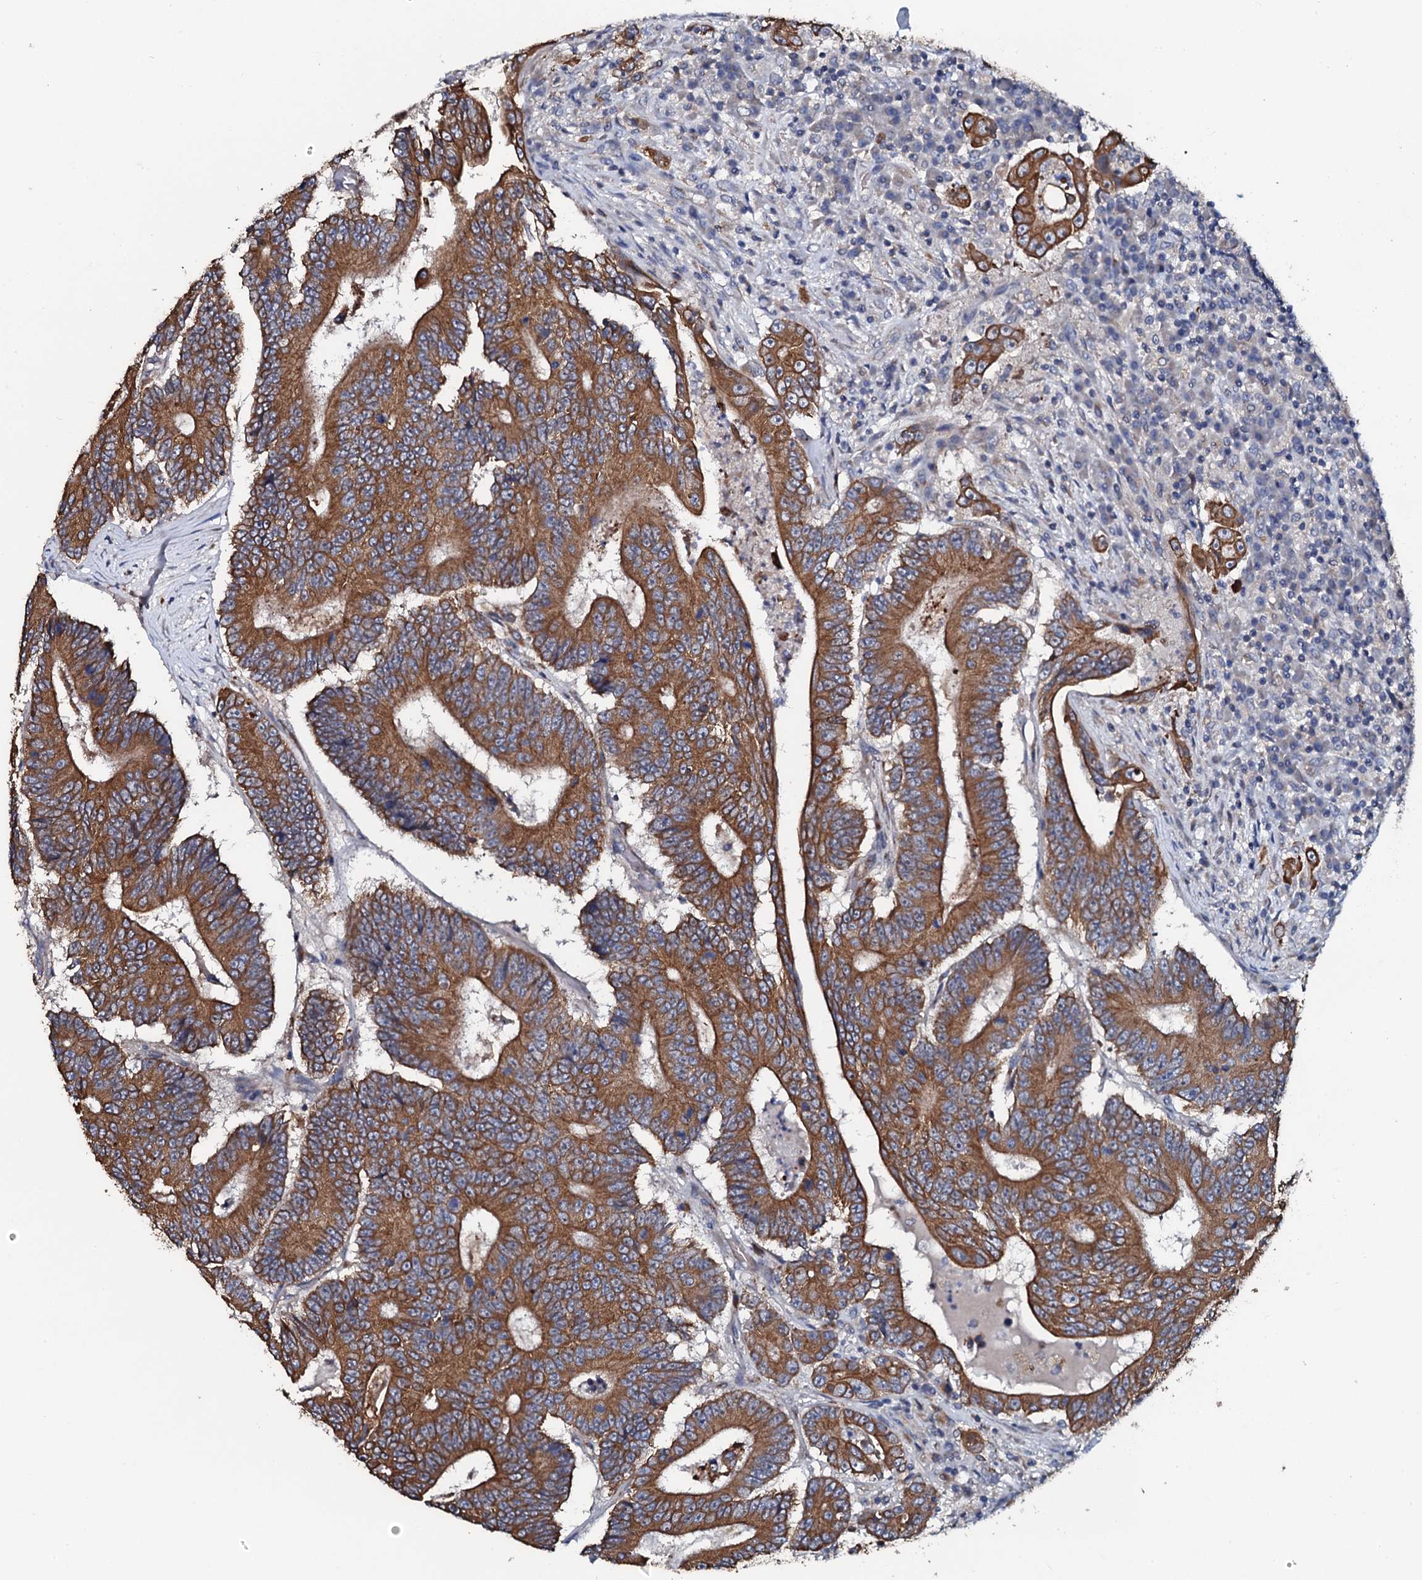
{"staining": {"intensity": "strong", "quantity": ">75%", "location": "cytoplasmic/membranous"}, "tissue": "colorectal cancer", "cell_type": "Tumor cells", "image_type": "cancer", "snomed": [{"axis": "morphology", "description": "Adenocarcinoma, NOS"}, {"axis": "topography", "description": "Colon"}], "caption": "DAB (3,3'-diaminobenzidine) immunohistochemical staining of adenocarcinoma (colorectal) exhibits strong cytoplasmic/membranous protein staining in about >75% of tumor cells.", "gene": "GLCE", "patient": {"sex": "male", "age": 83}}